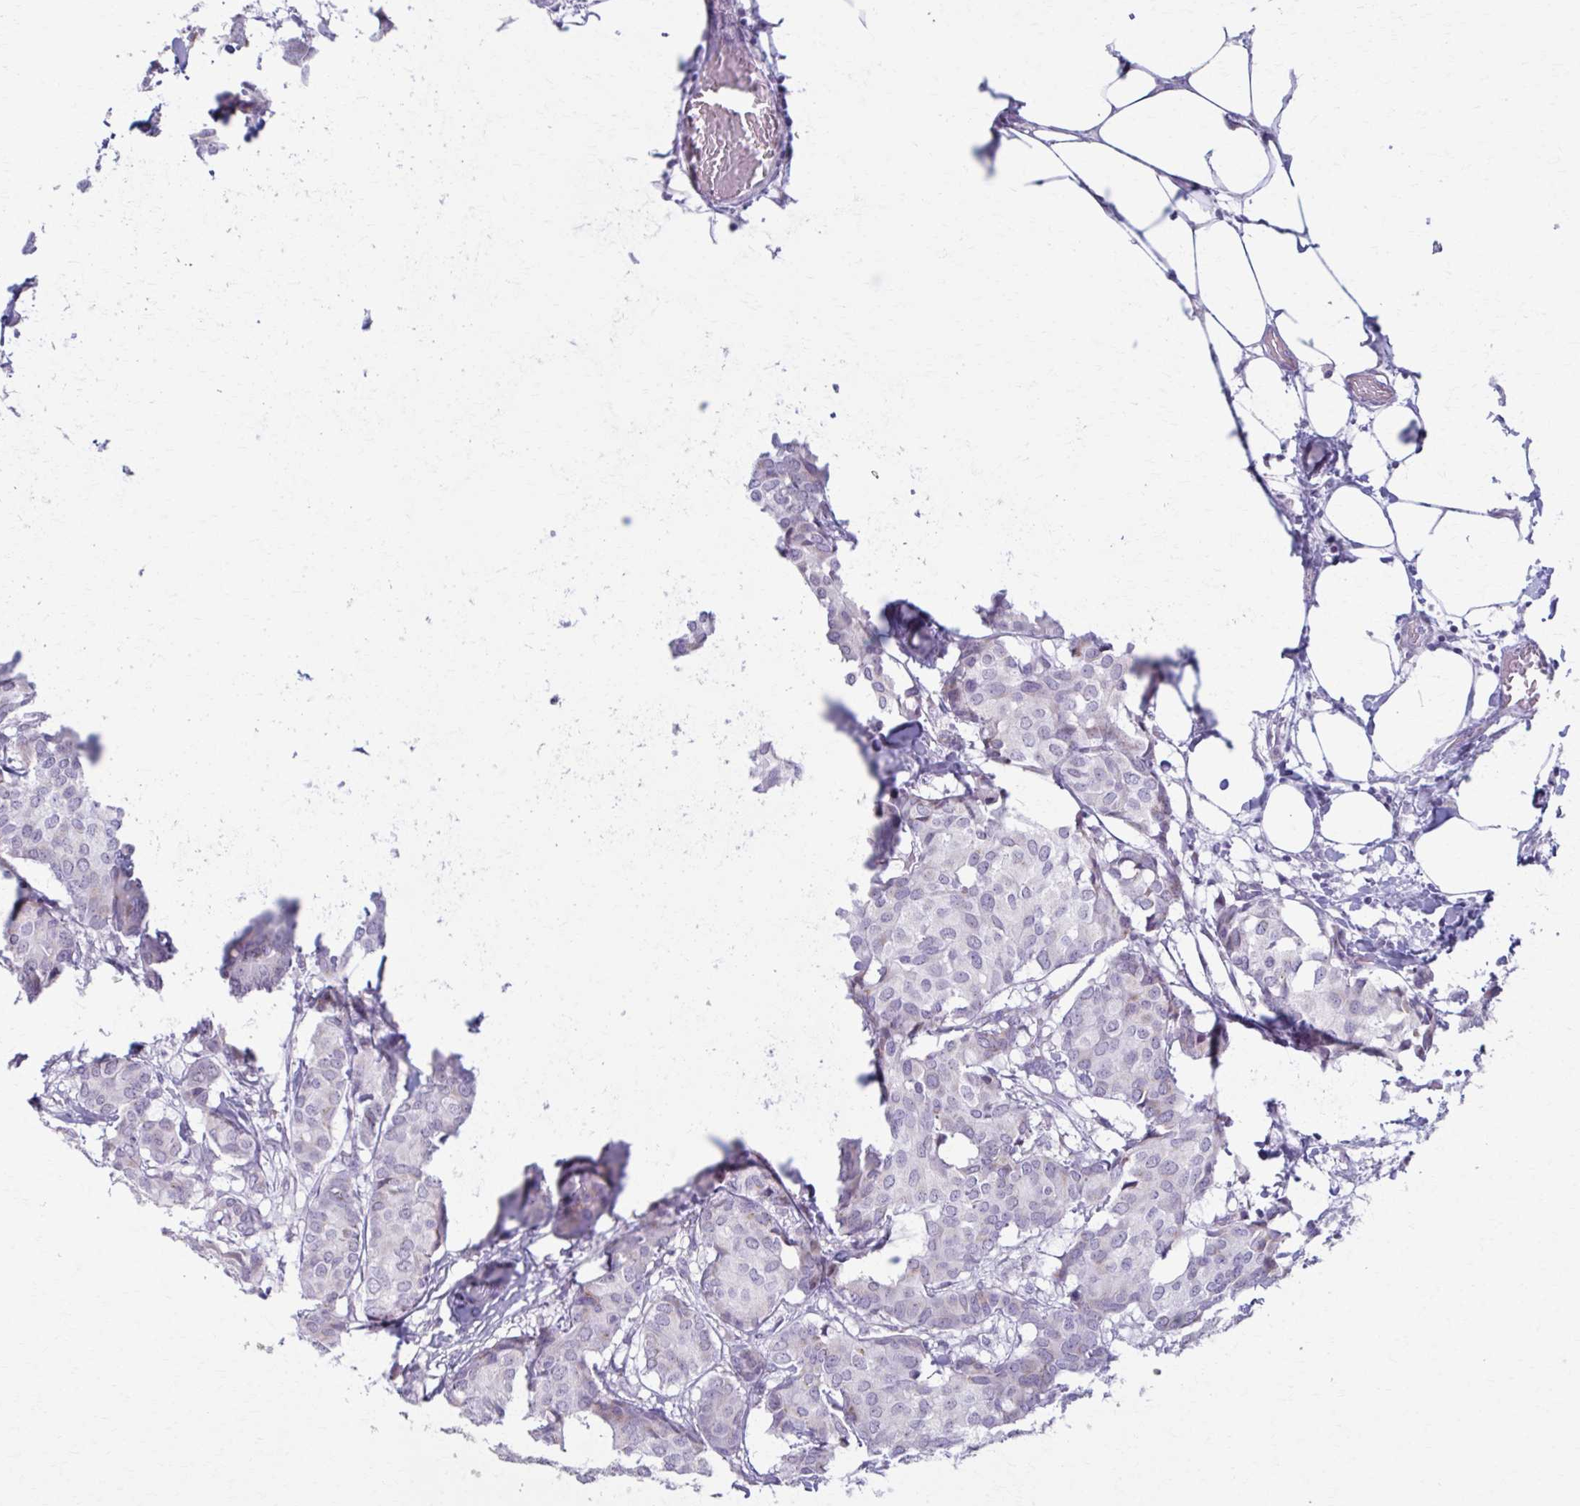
{"staining": {"intensity": "negative", "quantity": "none", "location": "none"}, "tissue": "breast cancer", "cell_type": "Tumor cells", "image_type": "cancer", "snomed": [{"axis": "morphology", "description": "Duct carcinoma"}, {"axis": "topography", "description": "Breast"}], "caption": "Immunohistochemical staining of intraductal carcinoma (breast) shows no significant positivity in tumor cells.", "gene": "ZNF682", "patient": {"sex": "female", "age": 75}}